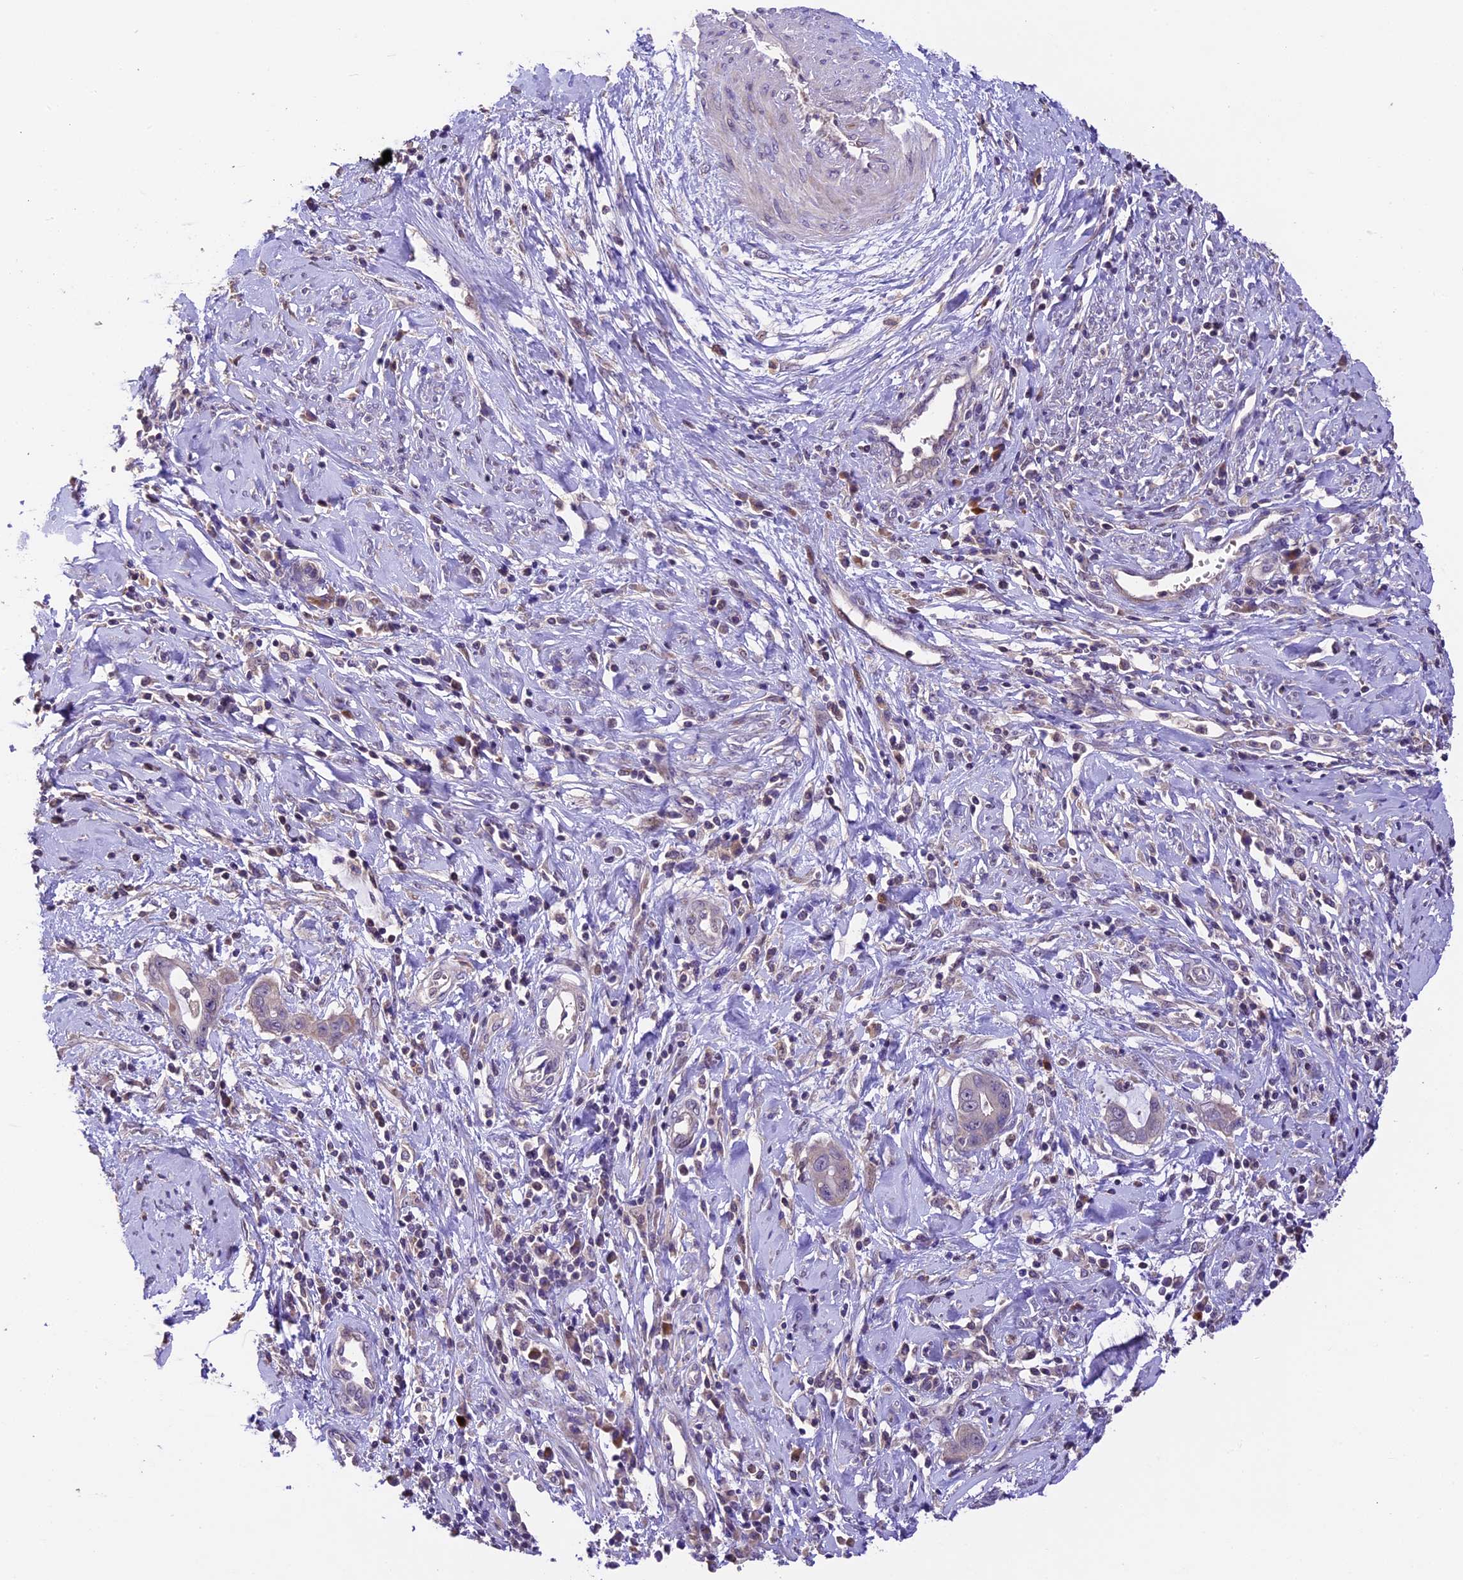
{"staining": {"intensity": "negative", "quantity": "none", "location": "none"}, "tissue": "cervical cancer", "cell_type": "Tumor cells", "image_type": "cancer", "snomed": [{"axis": "morphology", "description": "Adenocarcinoma, NOS"}, {"axis": "topography", "description": "Cervix"}], "caption": "Immunohistochemistry histopathology image of human cervical cancer (adenocarcinoma) stained for a protein (brown), which demonstrates no positivity in tumor cells. (Stains: DAB IHC with hematoxylin counter stain, Microscopy: brightfield microscopy at high magnification).", "gene": "DGKH", "patient": {"sex": "female", "age": 44}}